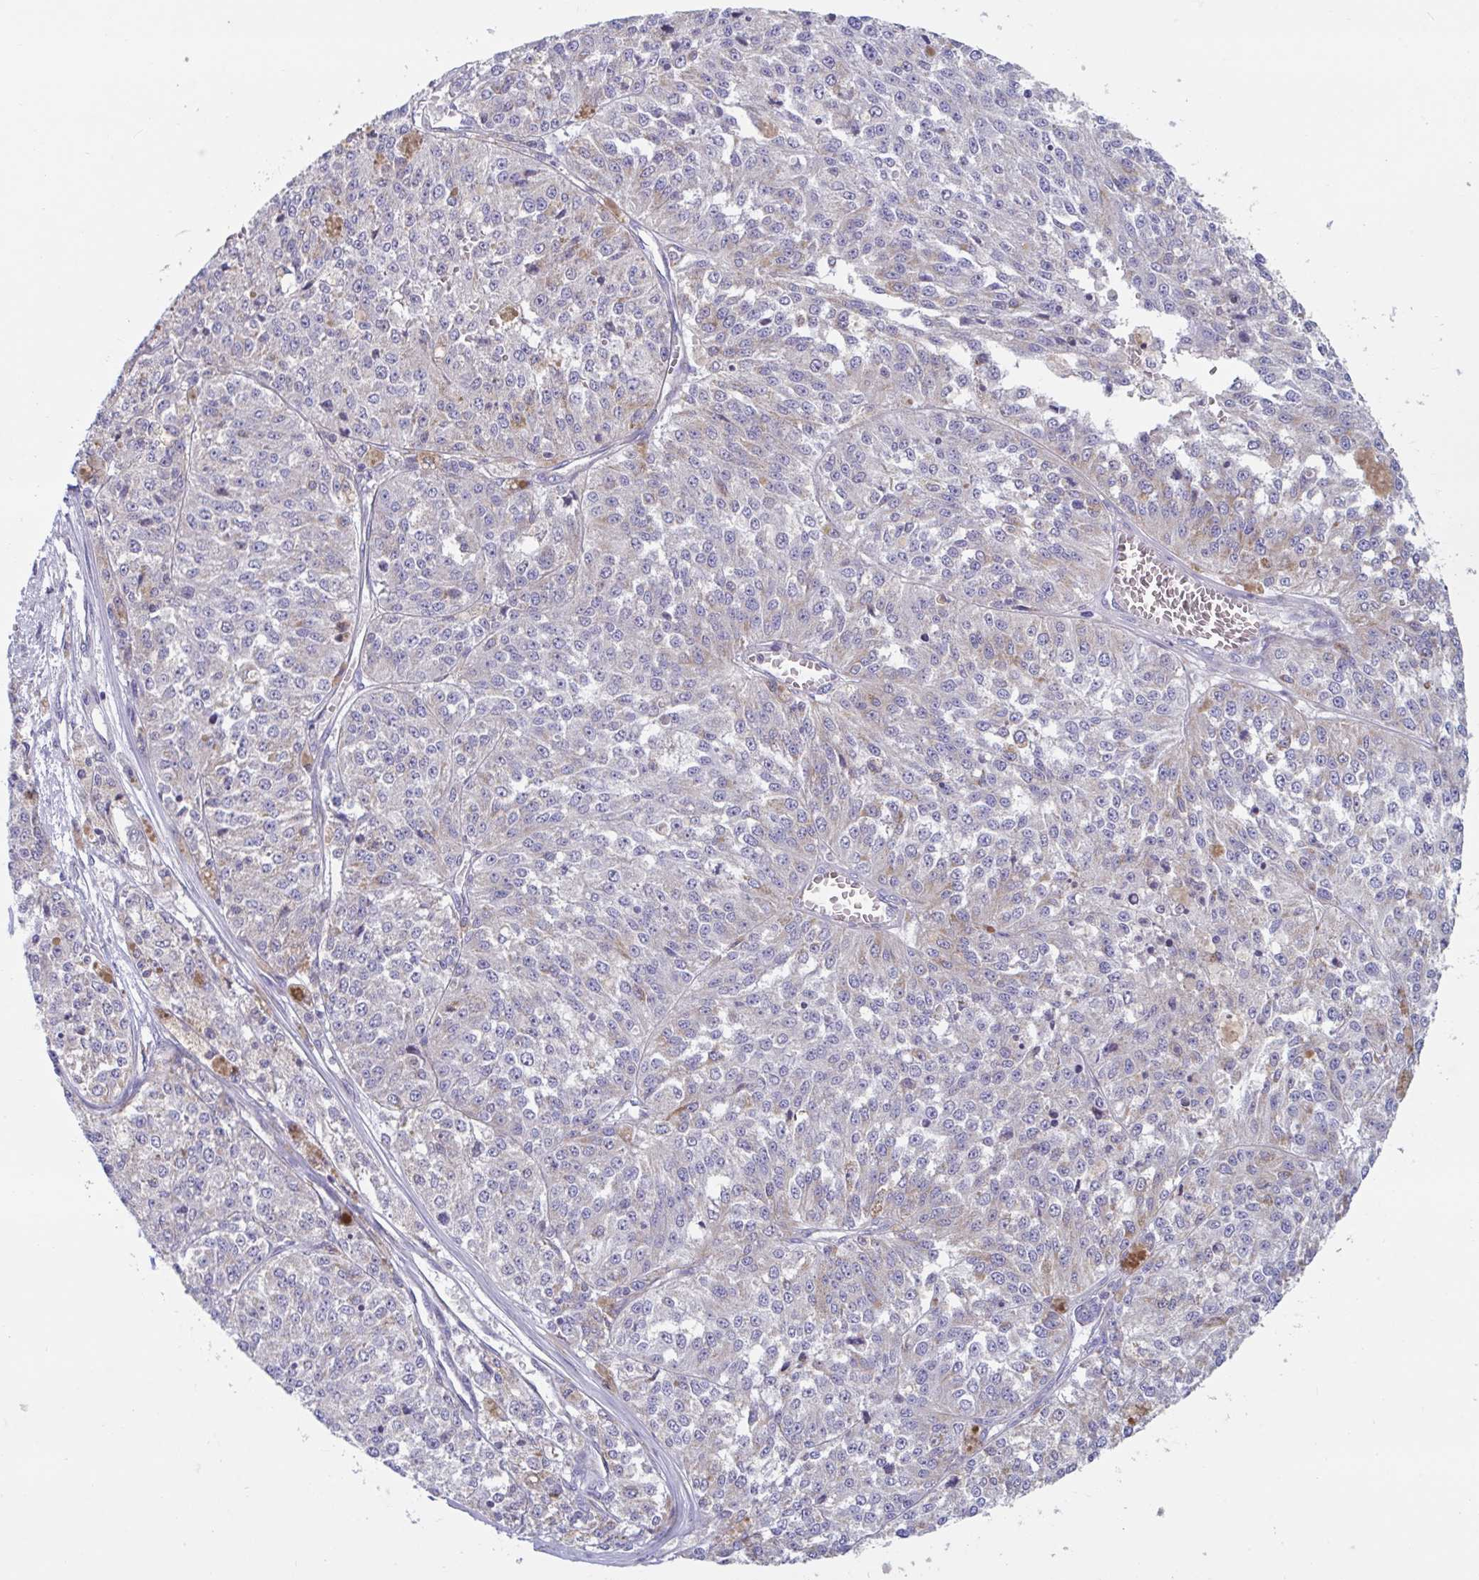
{"staining": {"intensity": "weak", "quantity": "25%-75%", "location": "cytoplasmic/membranous"}, "tissue": "melanoma", "cell_type": "Tumor cells", "image_type": "cancer", "snomed": [{"axis": "morphology", "description": "Malignant melanoma, Metastatic site"}, {"axis": "topography", "description": "Lymph node"}], "caption": "IHC (DAB (3,3'-diaminobenzidine)) staining of malignant melanoma (metastatic site) shows weak cytoplasmic/membranous protein staining in approximately 25%-75% of tumor cells.", "gene": "BCAT2", "patient": {"sex": "female", "age": 64}}